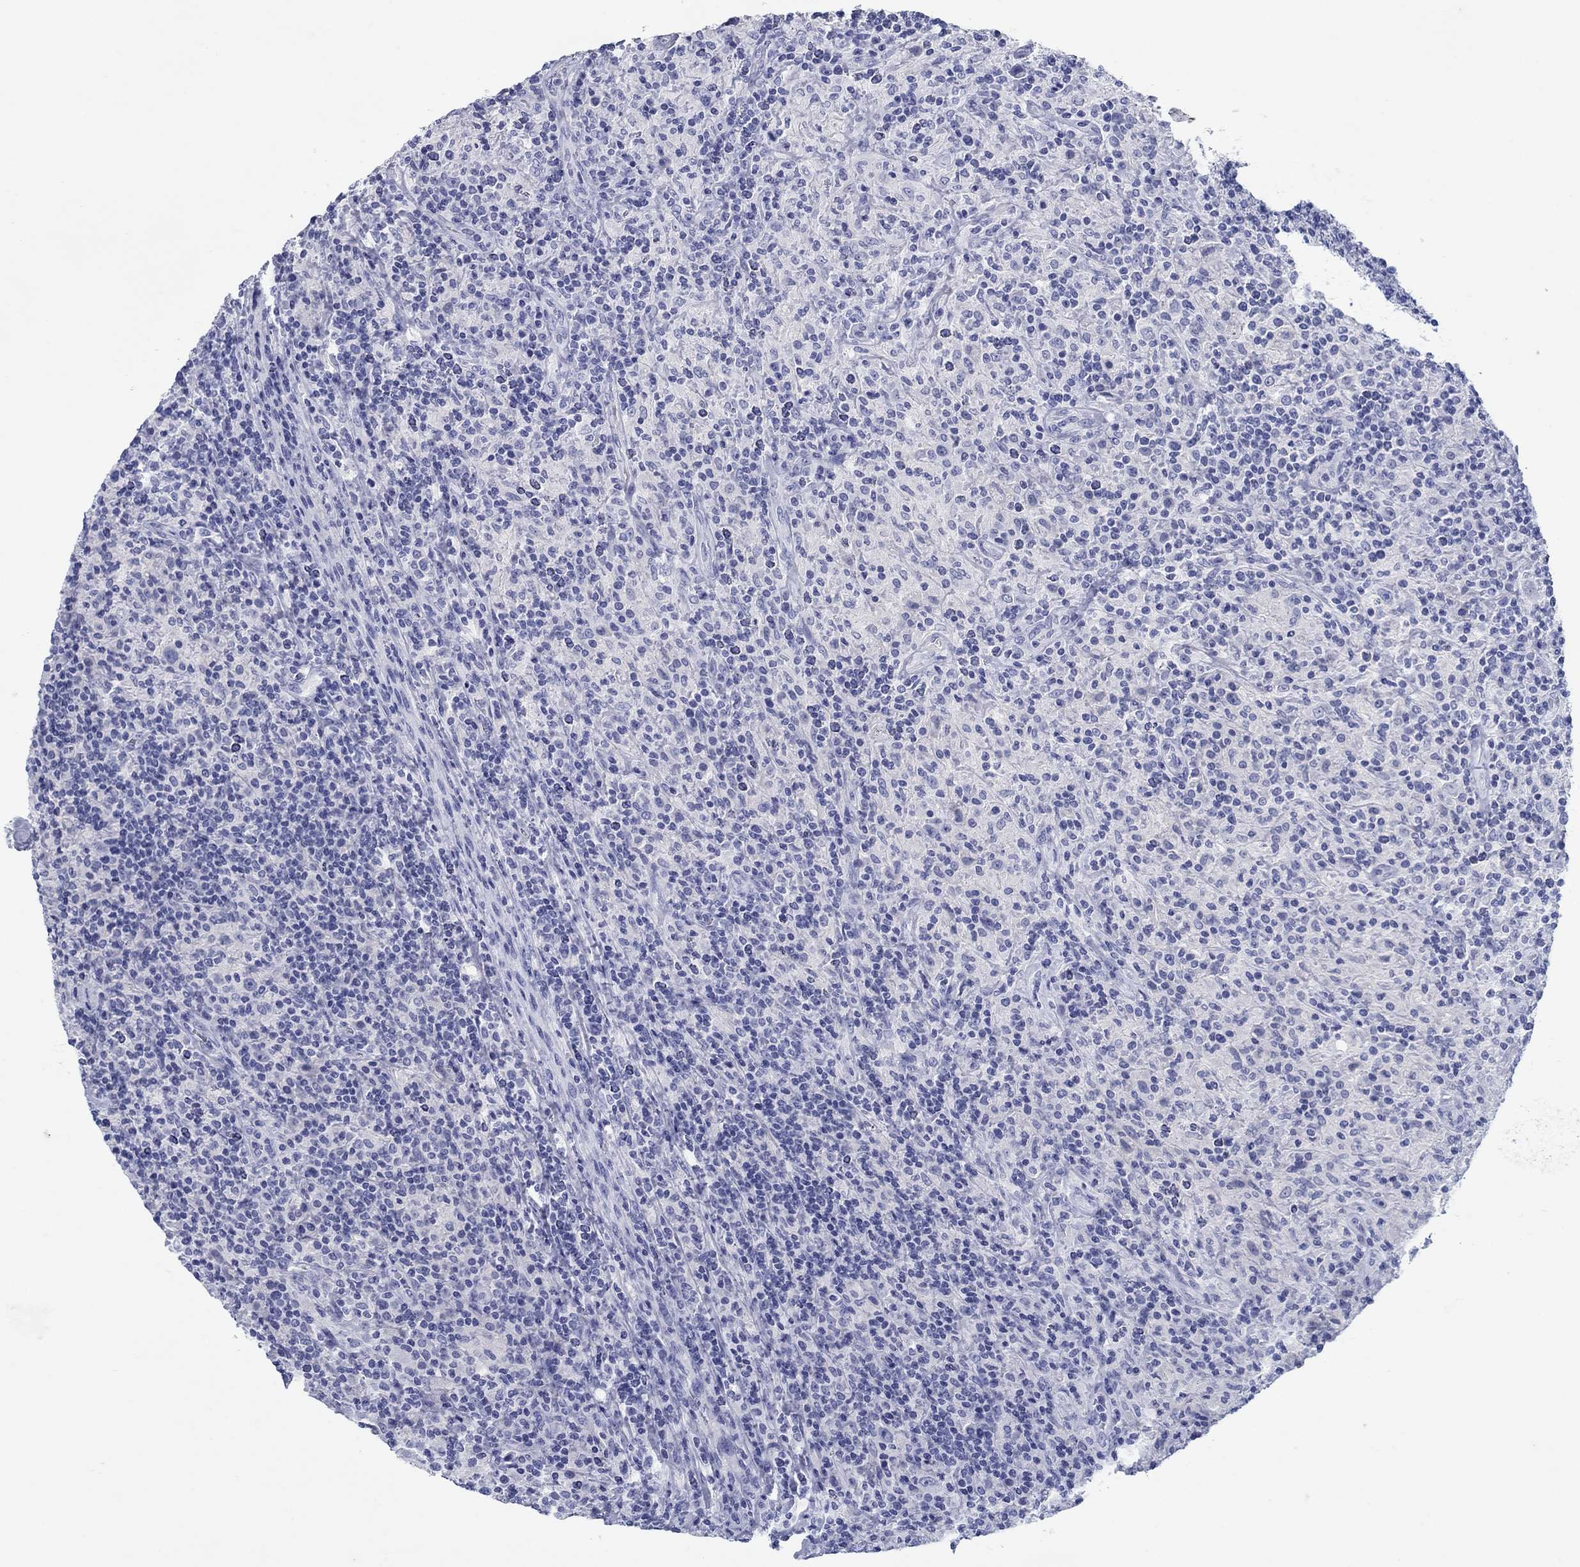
{"staining": {"intensity": "negative", "quantity": "none", "location": "none"}, "tissue": "lymphoma", "cell_type": "Tumor cells", "image_type": "cancer", "snomed": [{"axis": "morphology", "description": "Hodgkin's disease, NOS"}, {"axis": "topography", "description": "Lymph node"}], "caption": "Human Hodgkin's disease stained for a protein using immunohistochemistry (IHC) shows no expression in tumor cells.", "gene": "ATP4A", "patient": {"sex": "male", "age": 70}}